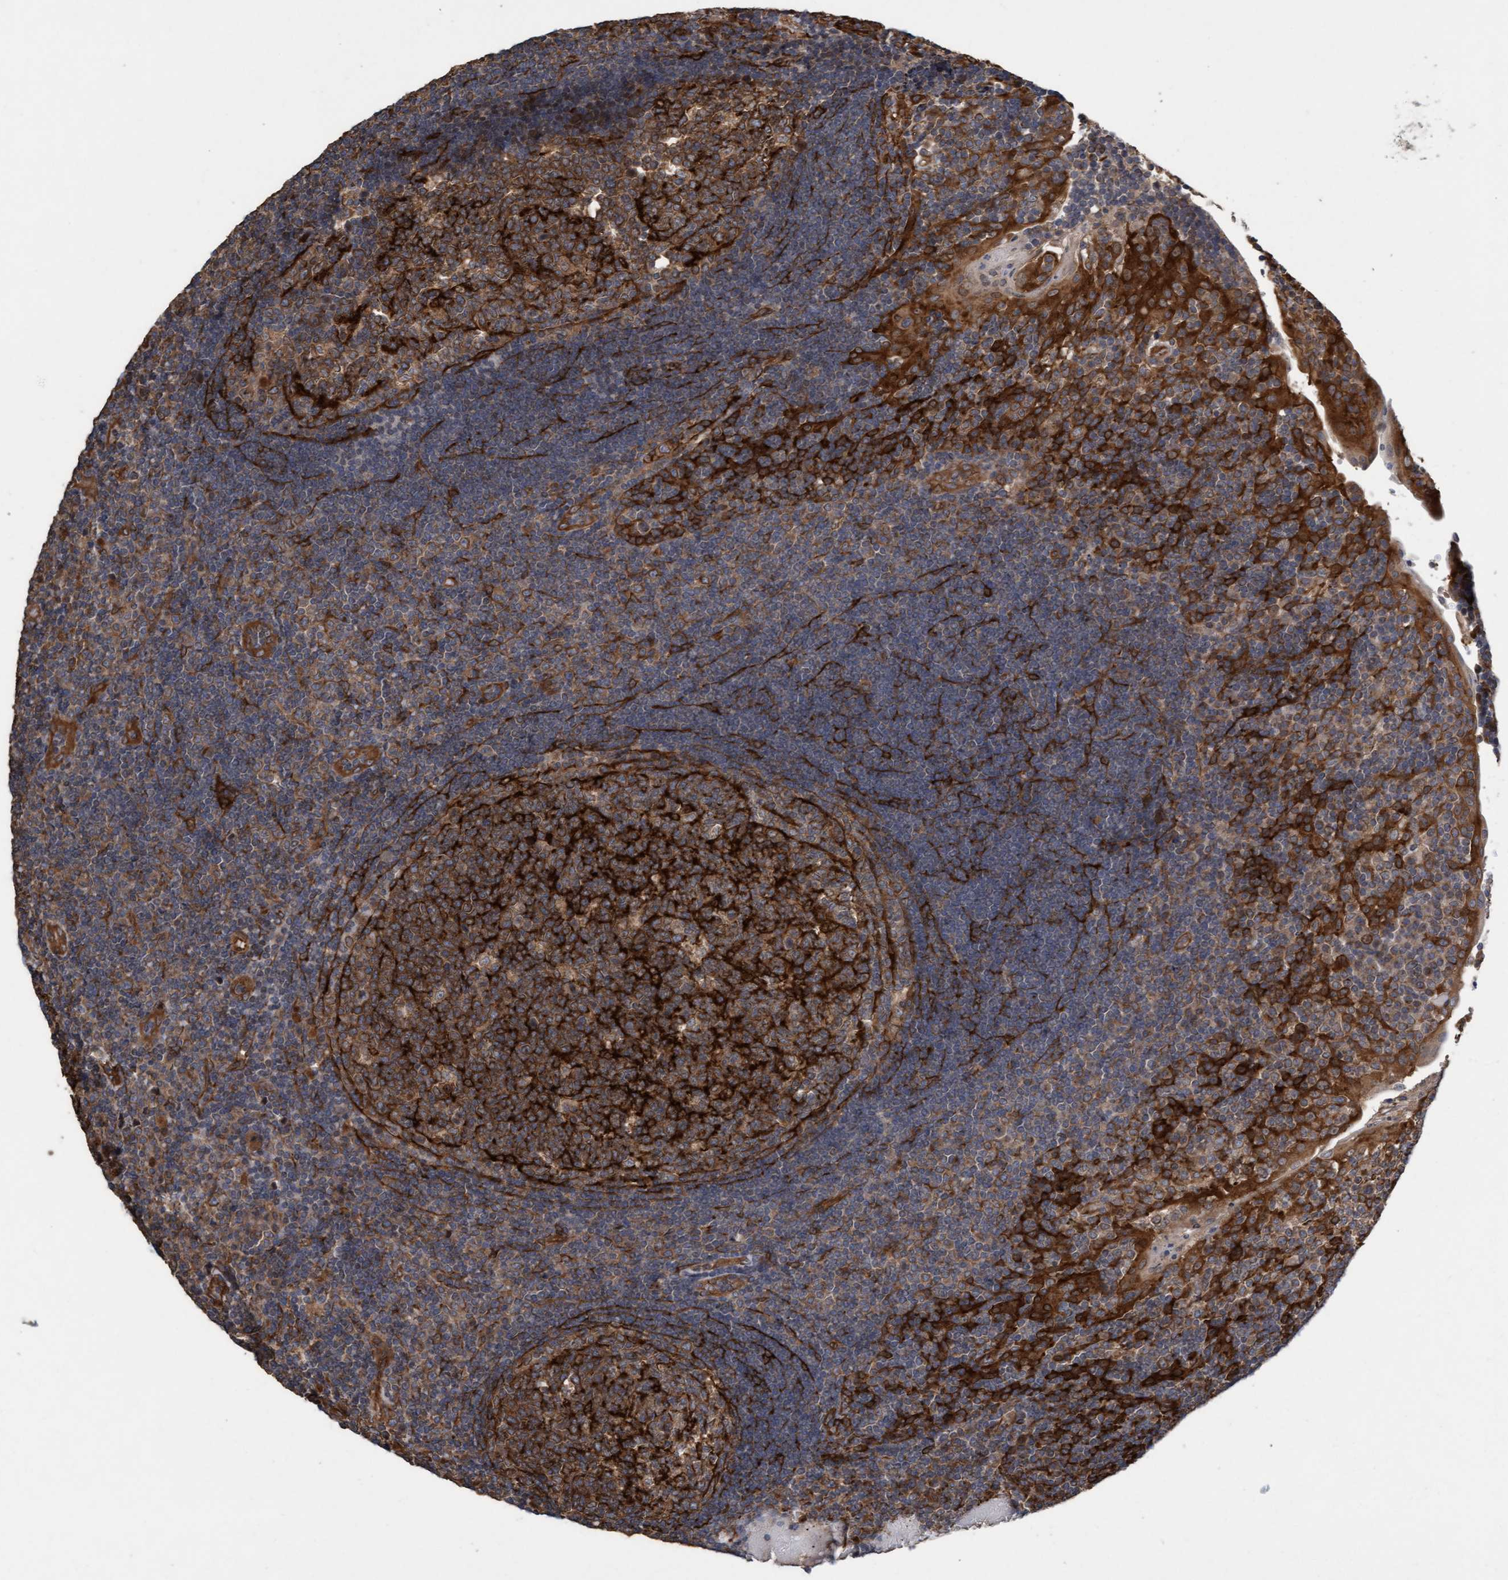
{"staining": {"intensity": "moderate", "quantity": ">75%", "location": "cytoplasmic/membranous"}, "tissue": "tonsil", "cell_type": "Germinal center cells", "image_type": "normal", "snomed": [{"axis": "morphology", "description": "Normal tissue, NOS"}, {"axis": "topography", "description": "Tonsil"}], "caption": "Immunohistochemical staining of normal human tonsil reveals moderate cytoplasmic/membranous protein positivity in about >75% of germinal center cells. (DAB = brown stain, brightfield microscopy at high magnification).", "gene": "CDC42EP4", "patient": {"sex": "female", "age": 40}}